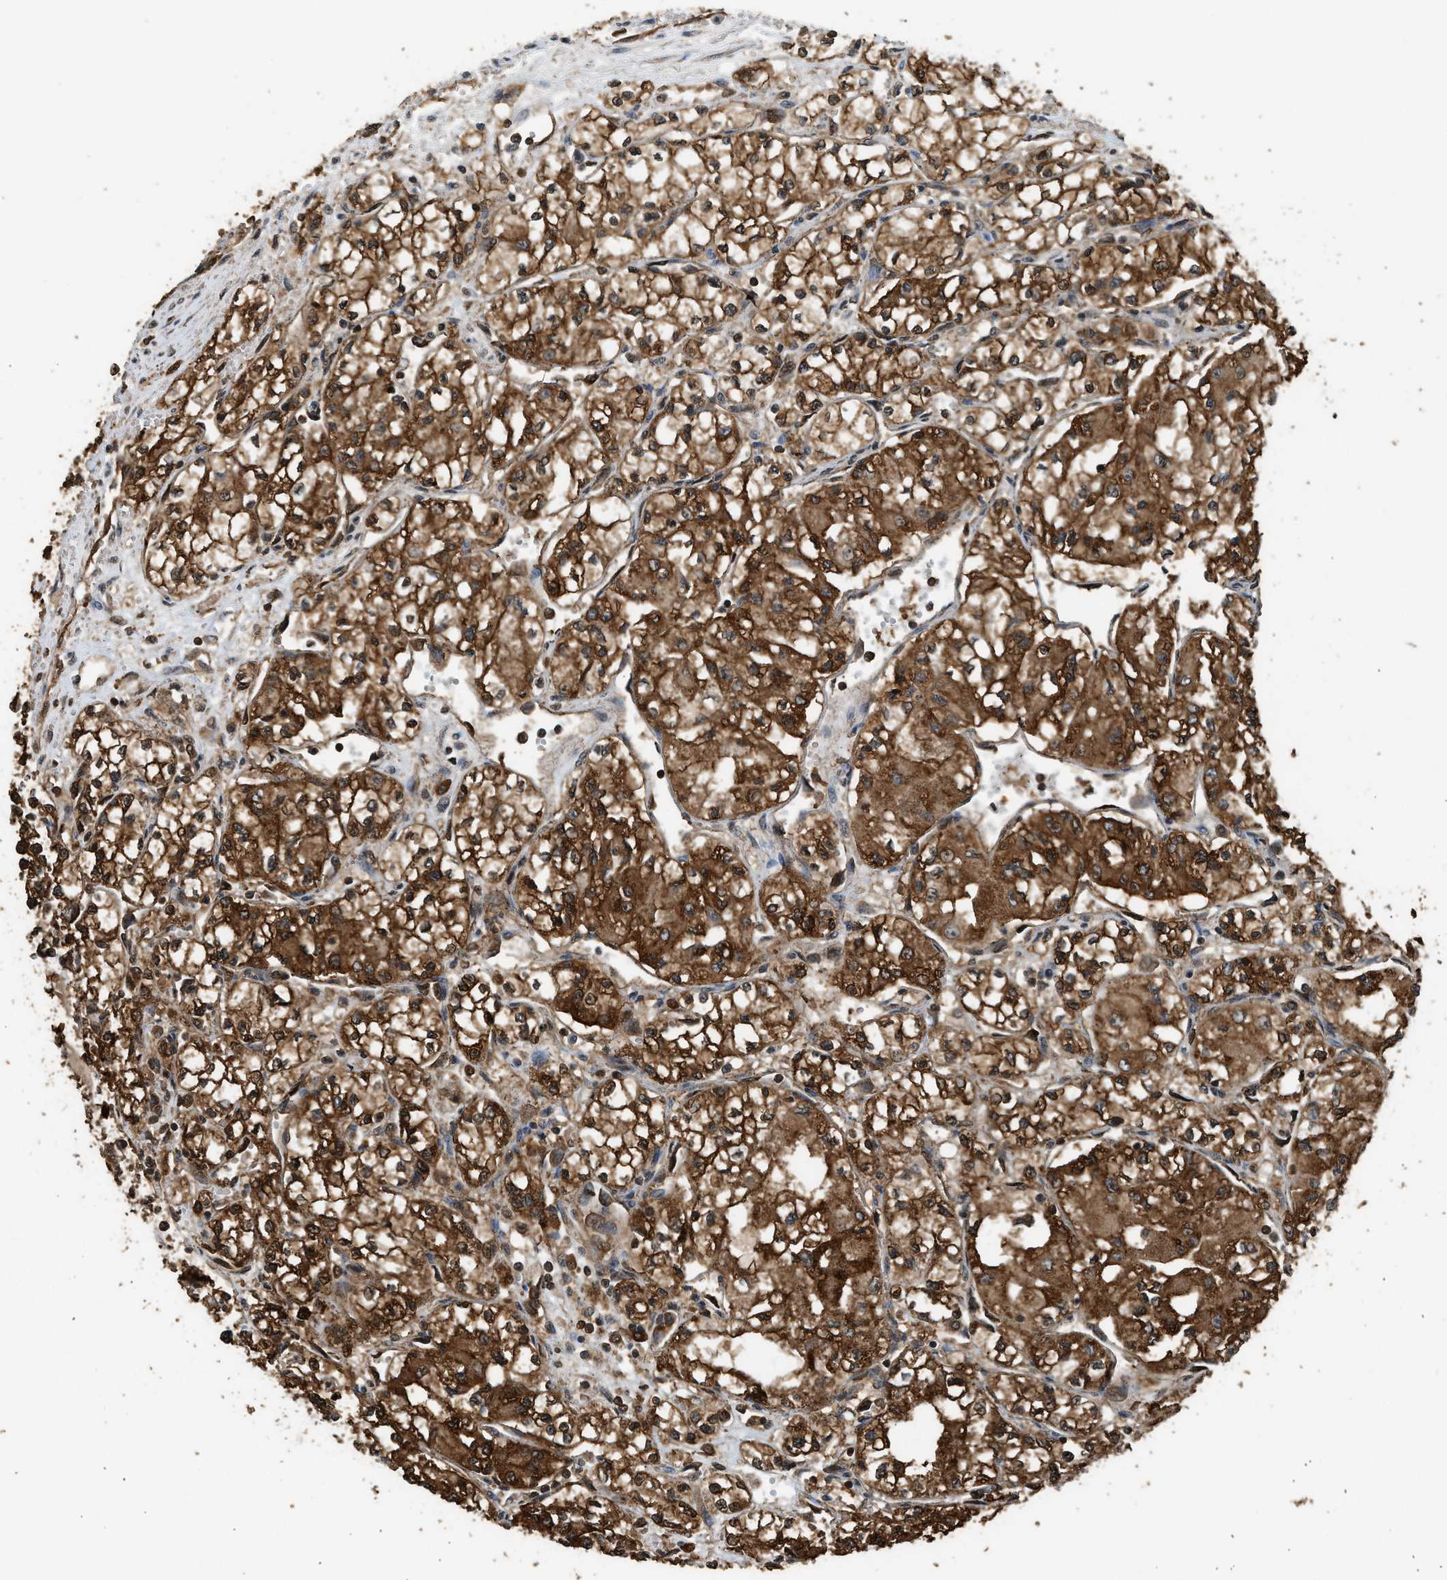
{"staining": {"intensity": "strong", "quantity": ">75%", "location": "cytoplasmic/membranous"}, "tissue": "renal cancer", "cell_type": "Tumor cells", "image_type": "cancer", "snomed": [{"axis": "morphology", "description": "Normal tissue, NOS"}, {"axis": "morphology", "description": "Adenocarcinoma, NOS"}, {"axis": "topography", "description": "Kidney"}], "caption": "An IHC photomicrograph of neoplastic tissue is shown. Protein staining in brown shows strong cytoplasmic/membranous positivity in renal cancer within tumor cells.", "gene": "MYBL2", "patient": {"sex": "male", "age": 59}}